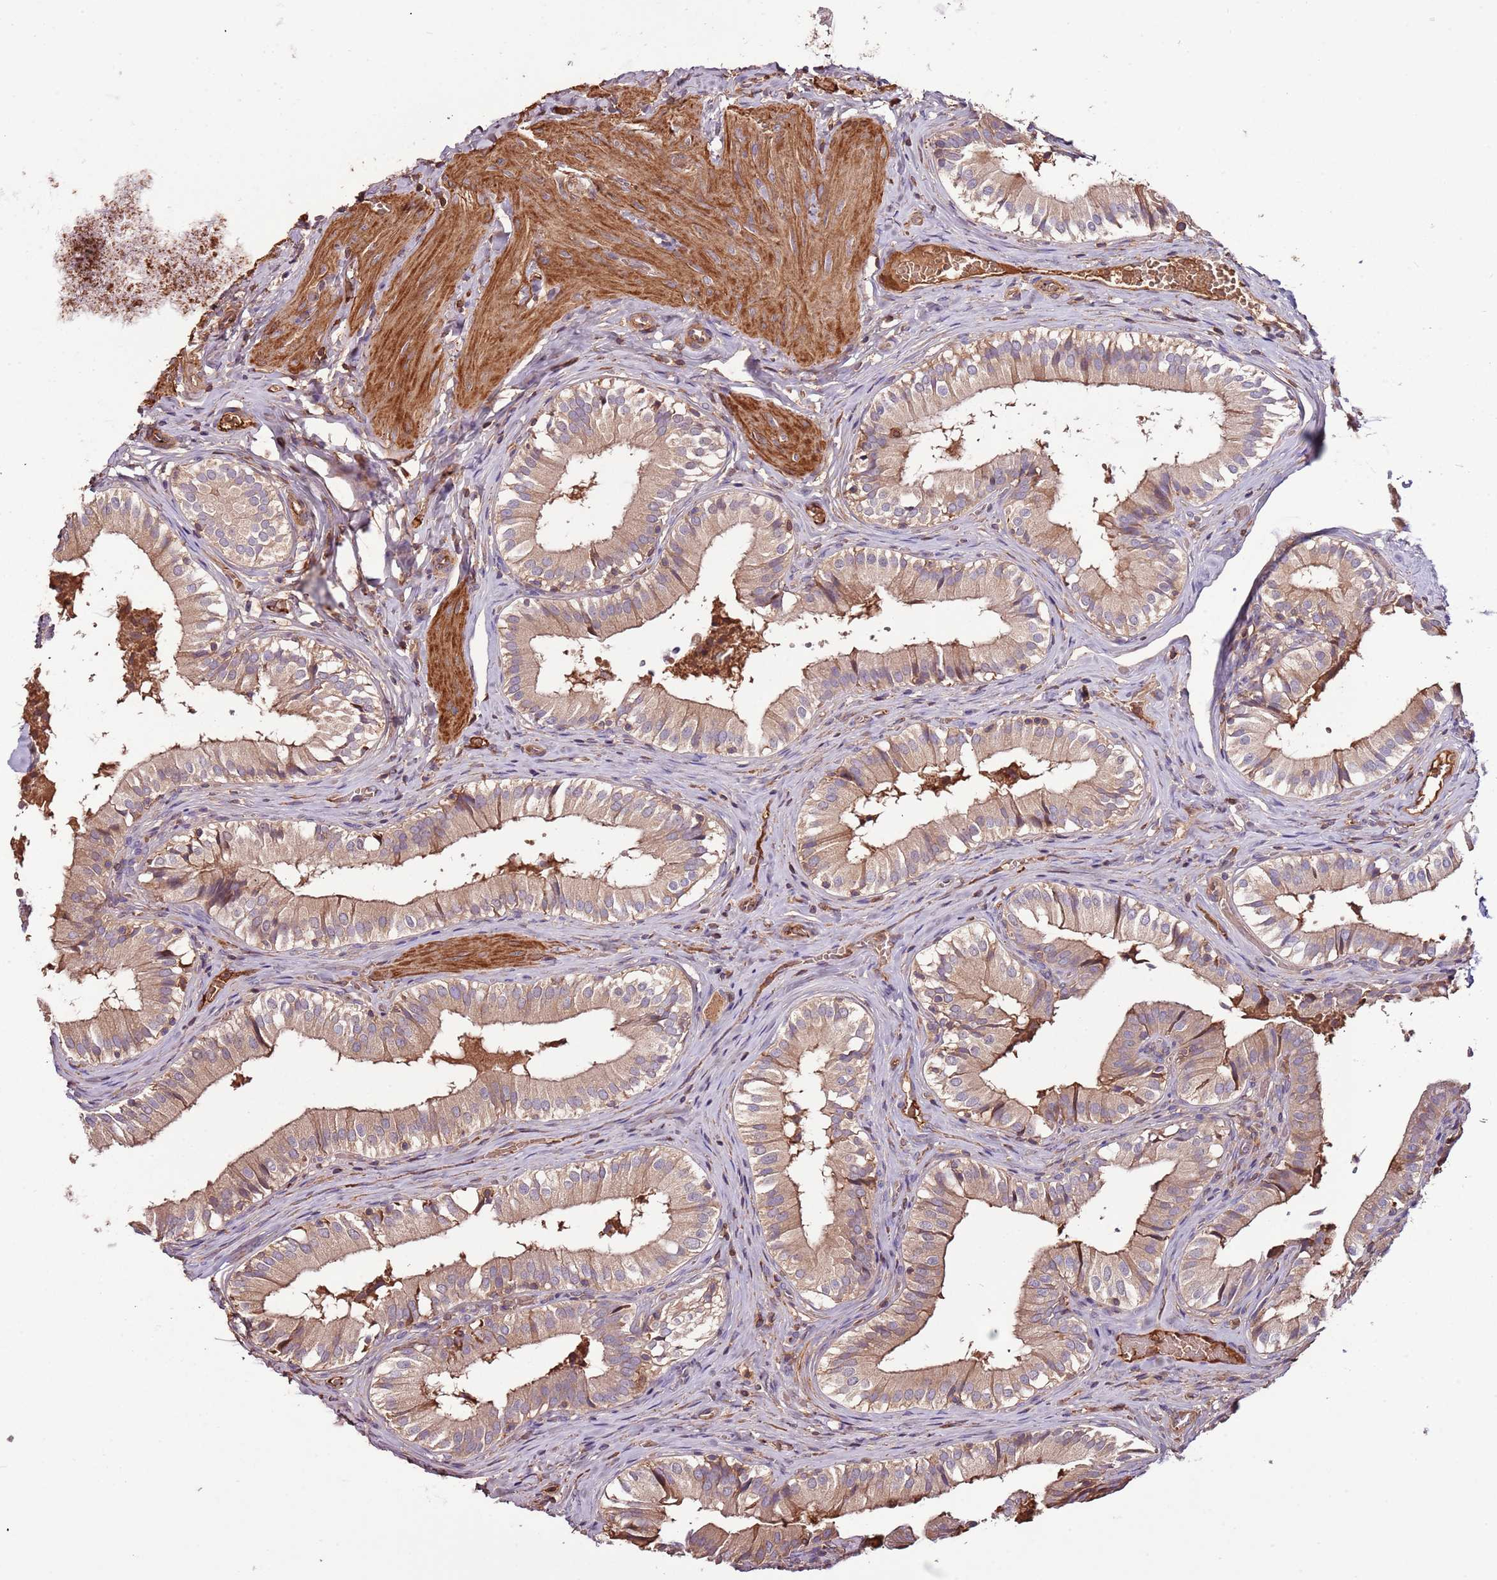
{"staining": {"intensity": "moderate", "quantity": ">75%", "location": "cytoplasmic/membranous"}, "tissue": "gallbladder", "cell_type": "Glandular cells", "image_type": "normal", "snomed": [{"axis": "morphology", "description": "Normal tissue, NOS"}, {"axis": "topography", "description": "Gallbladder"}], "caption": "Immunohistochemical staining of normal human gallbladder demonstrates medium levels of moderate cytoplasmic/membranous positivity in approximately >75% of glandular cells.", "gene": "DENR", "patient": {"sex": "female", "age": 47}}